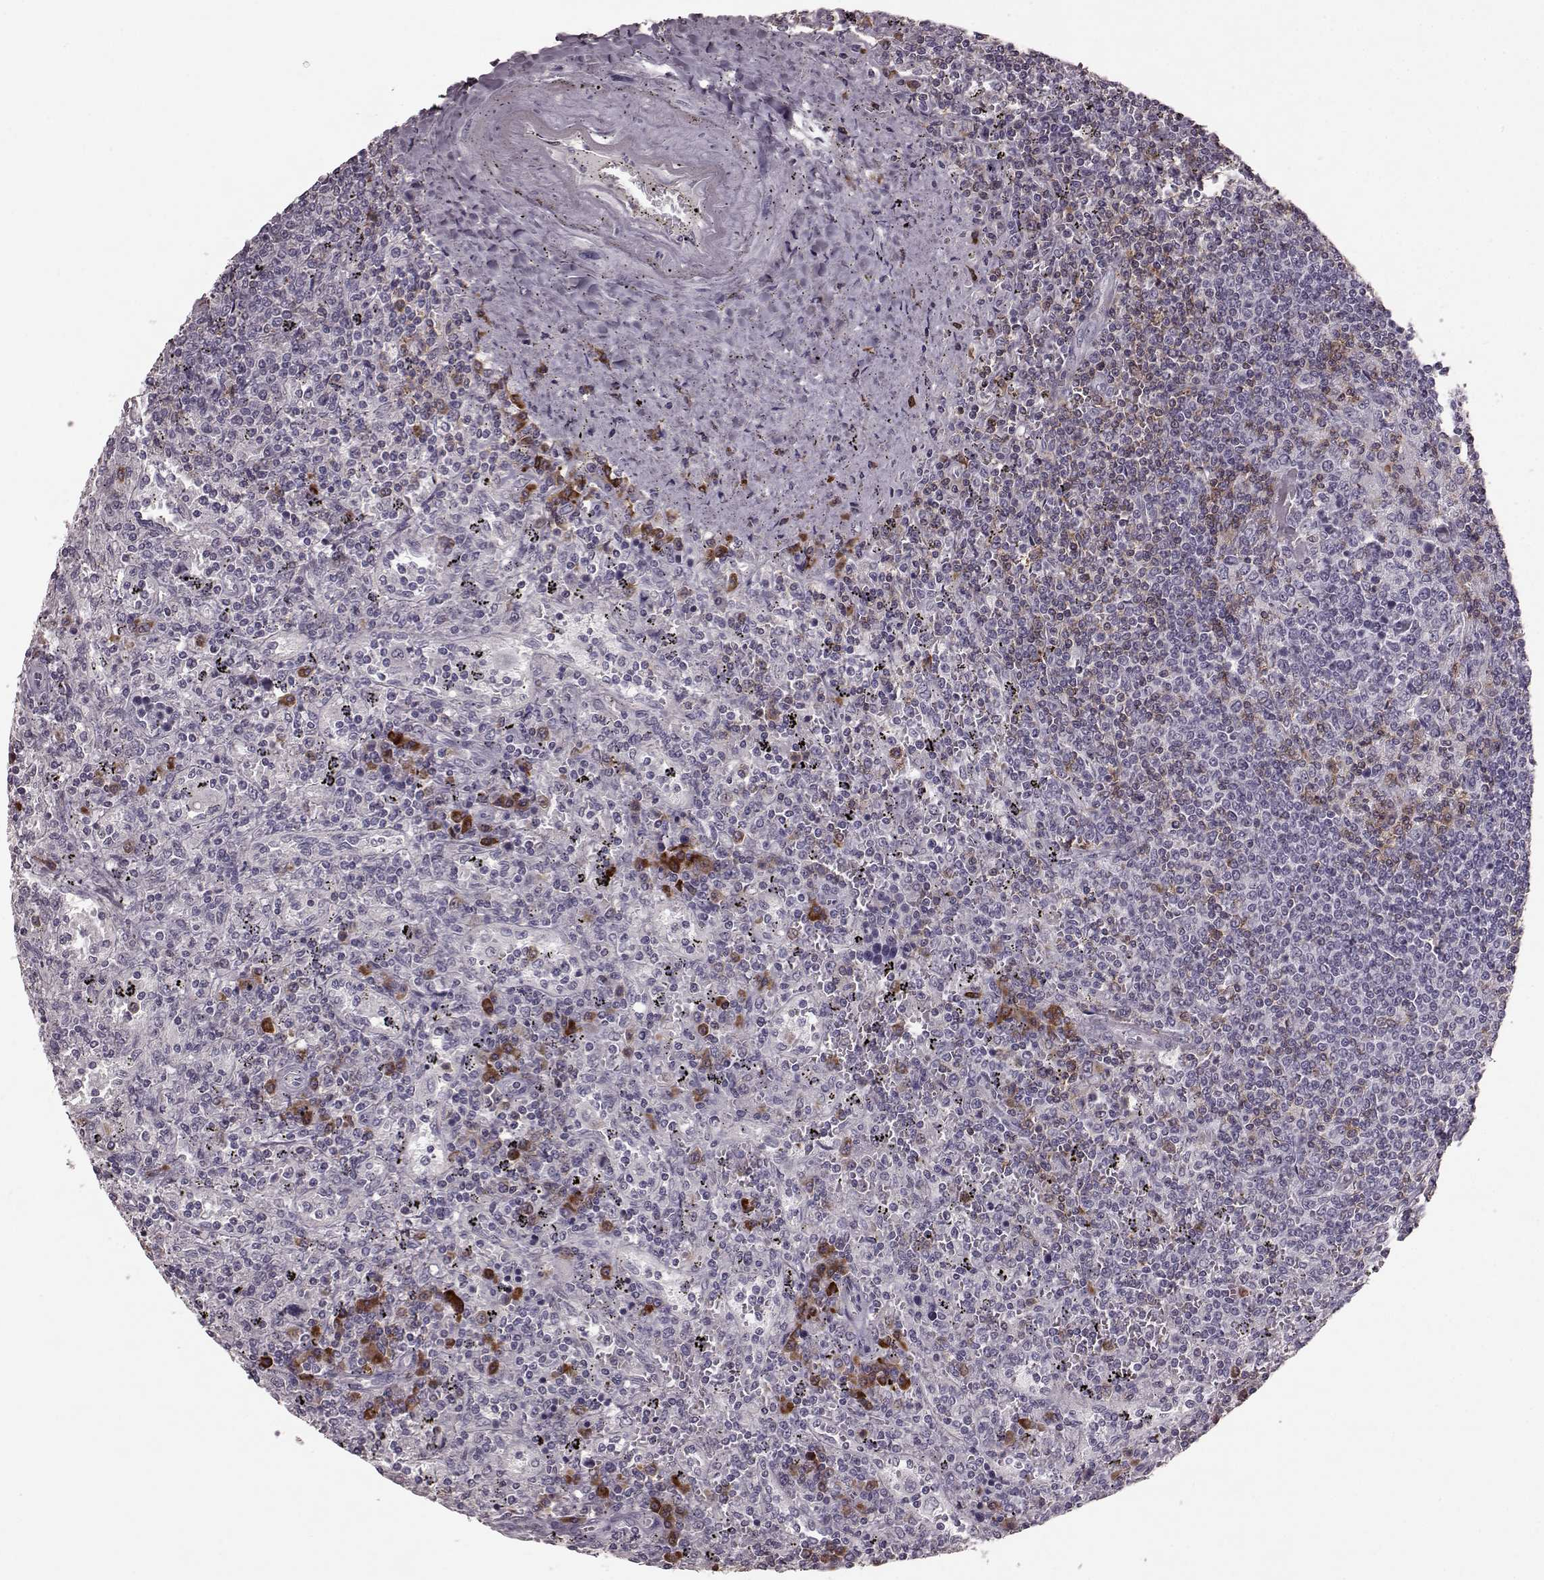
{"staining": {"intensity": "negative", "quantity": "none", "location": "none"}, "tissue": "lymphoma", "cell_type": "Tumor cells", "image_type": "cancer", "snomed": [{"axis": "morphology", "description": "Malignant lymphoma, non-Hodgkin's type, Low grade"}, {"axis": "topography", "description": "Spleen"}], "caption": "Tumor cells show no significant staining in malignant lymphoma, non-Hodgkin's type (low-grade).", "gene": "CD28", "patient": {"sex": "male", "age": 62}}